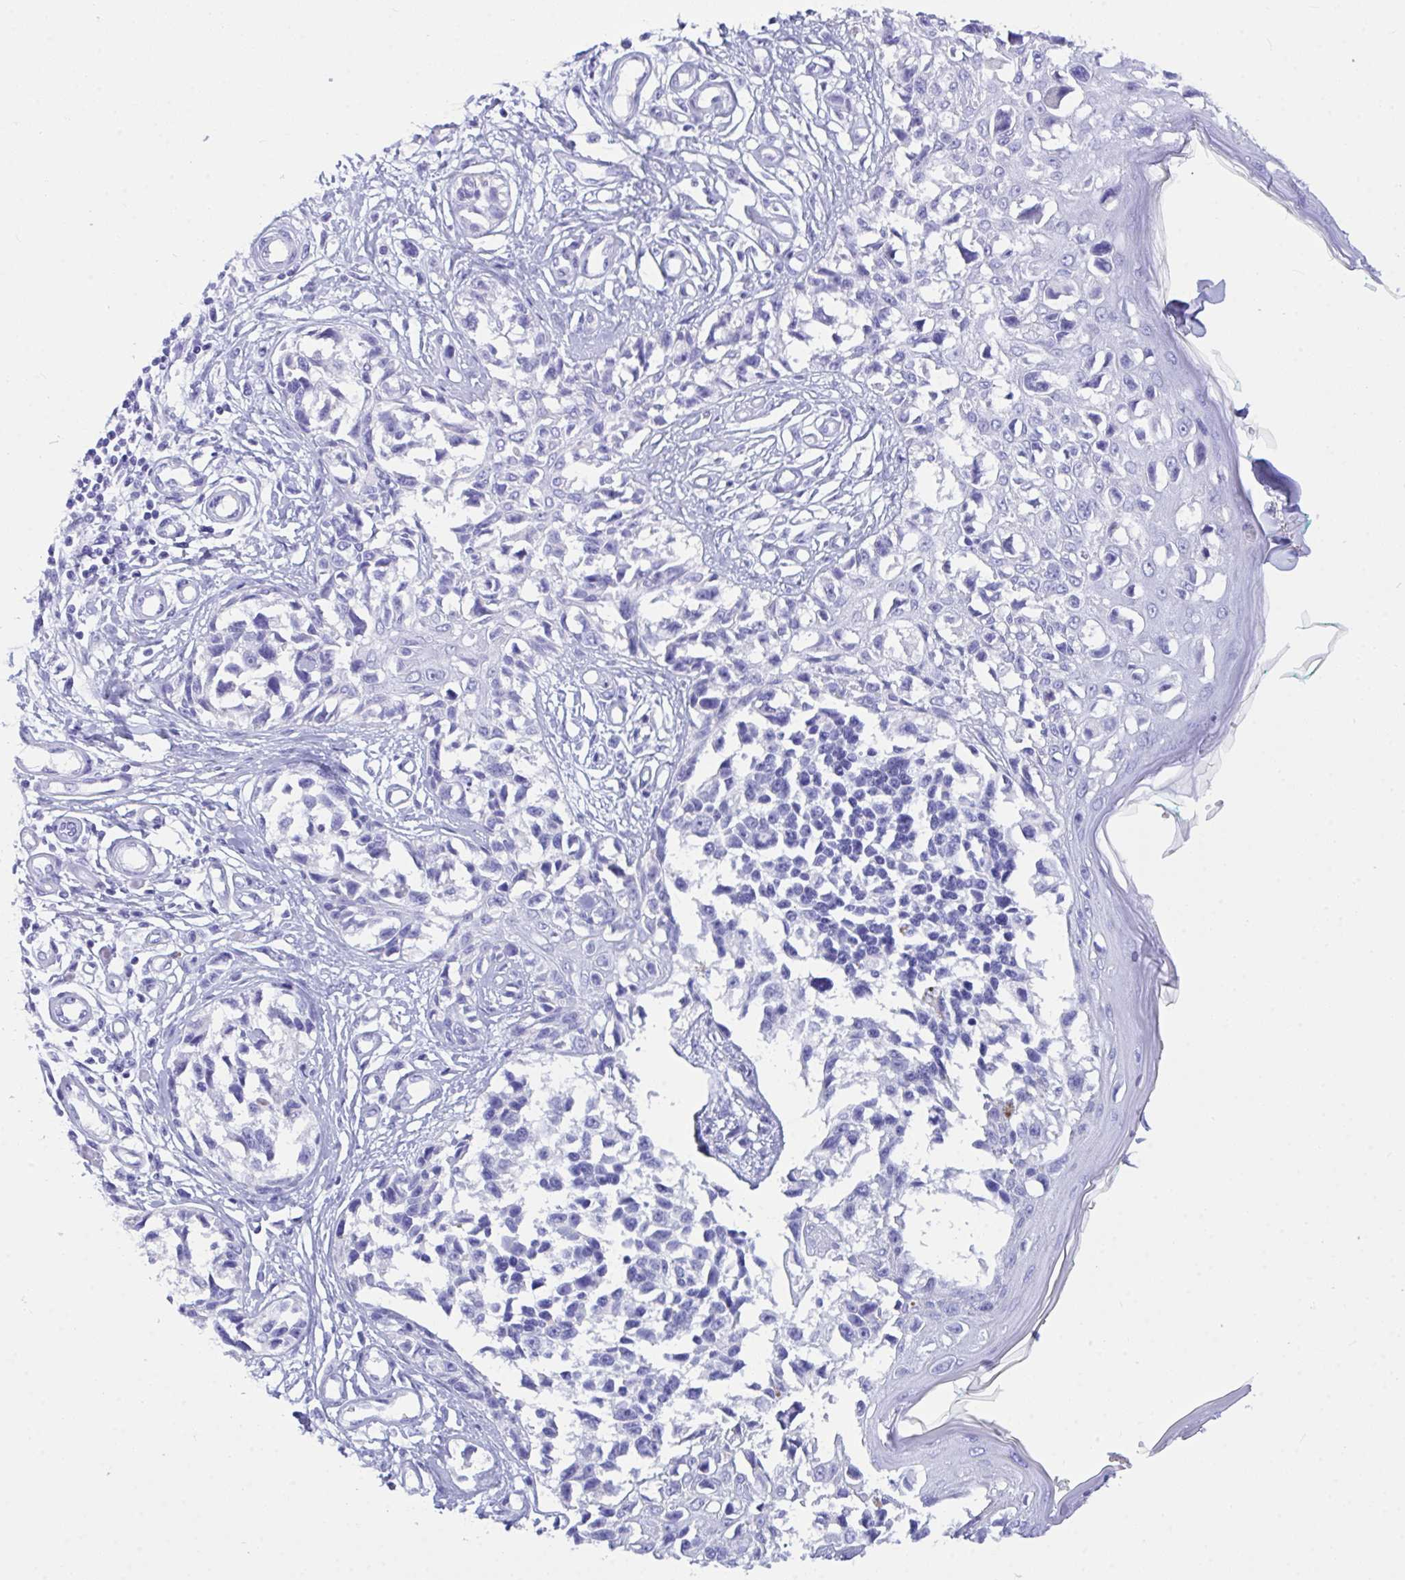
{"staining": {"intensity": "negative", "quantity": "none", "location": "none"}, "tissue": "melanoma", "cell_type": "Tumor cells", "image_type": "cancer", "snomed": [{"axis": "morphology", "description": "Malignant melanoma, NOS"}, {"axis": "topography", "description": "Skin"}], "caption": "This is an immunohistochemistry image of malignant melanoma. There is no positivity in tumor cells.", "gene": "BEST4", "patient": {"sex": "male", "age": 73}}